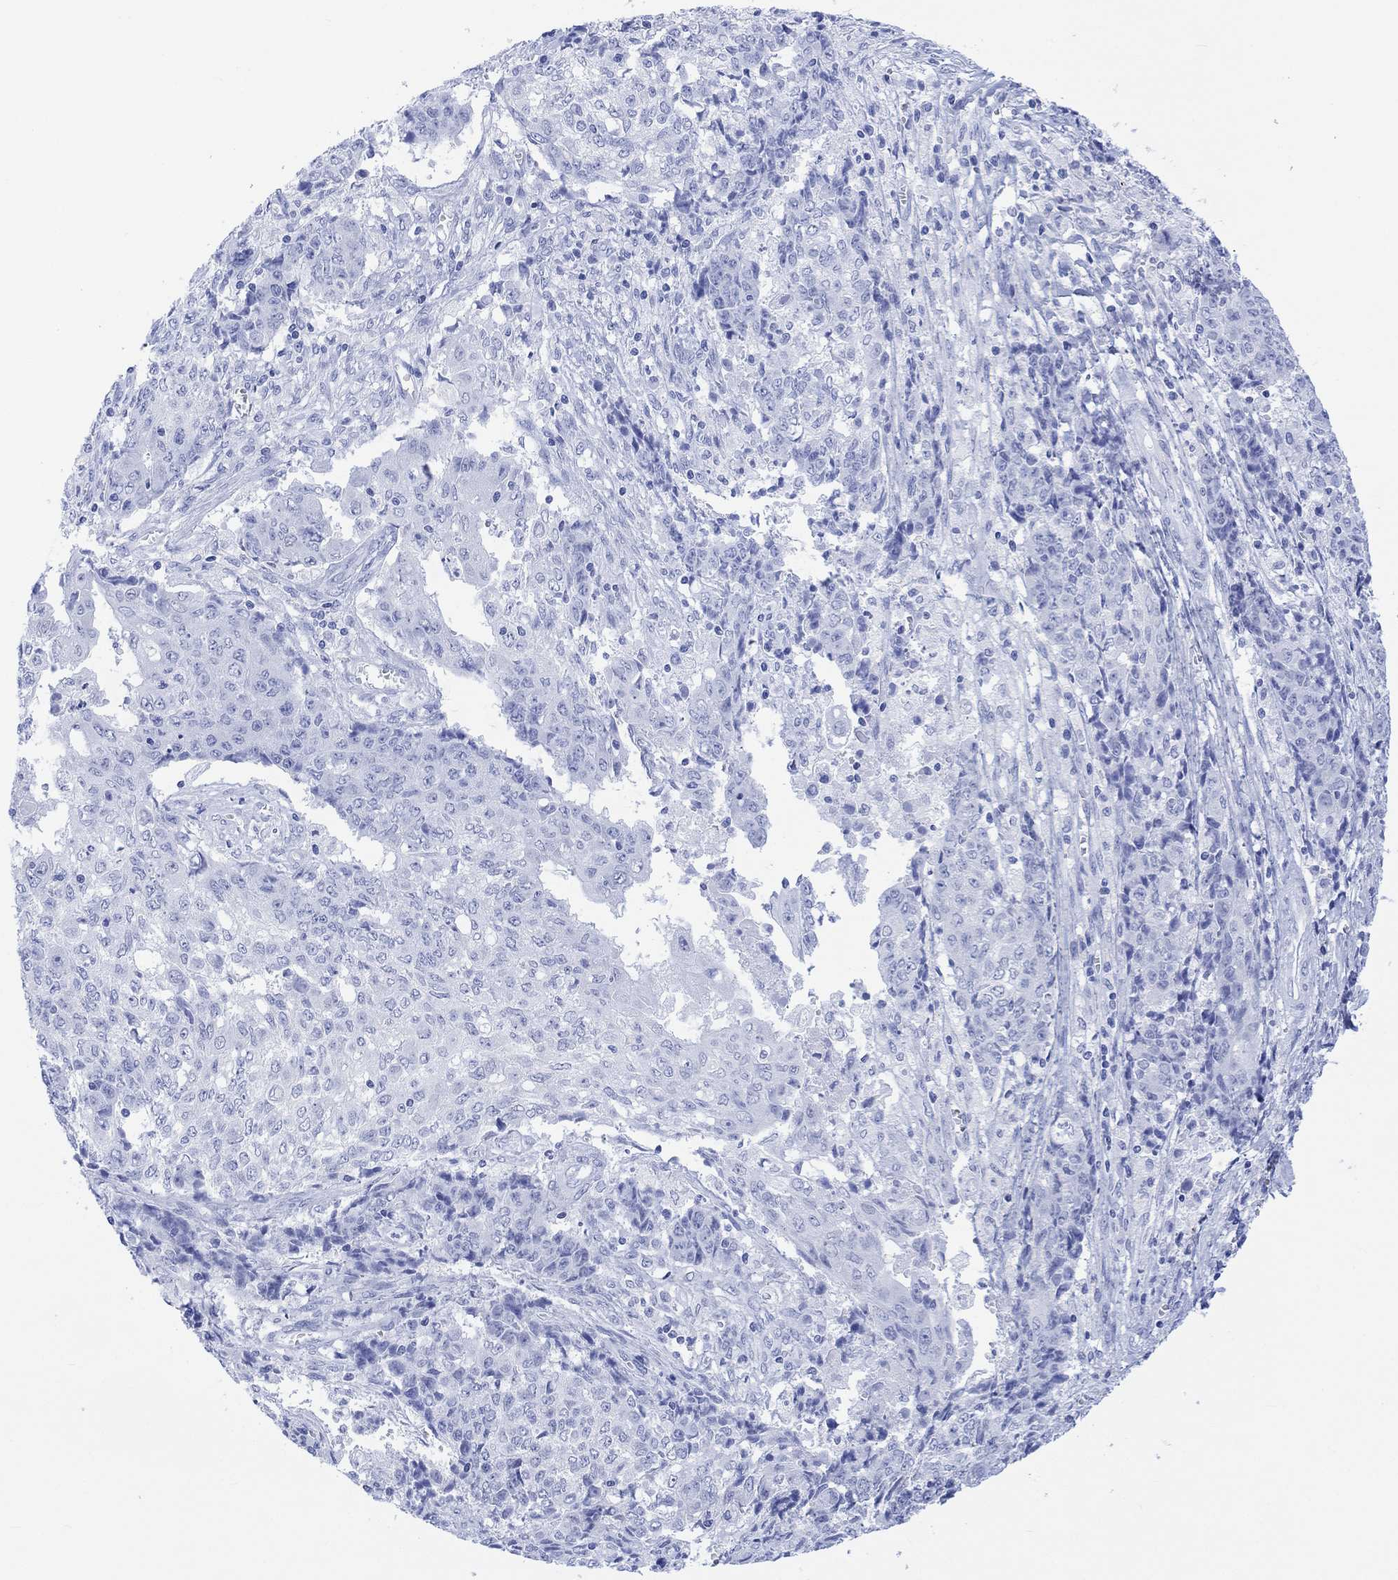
{"staining": {"intensity": "negative", "quantity": "none", "location": "none"}, "tissue": "ovarian cancer", "cell_type": "Tumor cells", "image_type": "cancer", "snomed": [{"axis": "morphology", "description": "Carcinoma, endometroid"}, {"axis": "topography", "description": "Ovary"}], "caption": "Immunohistochemical staining of human ovarian cancer (endometroid carcinoma) demonstrates no significant positivity in tumor cells.", "gene": "CELF4", "patient": {"sex": "female", "age": 42}}